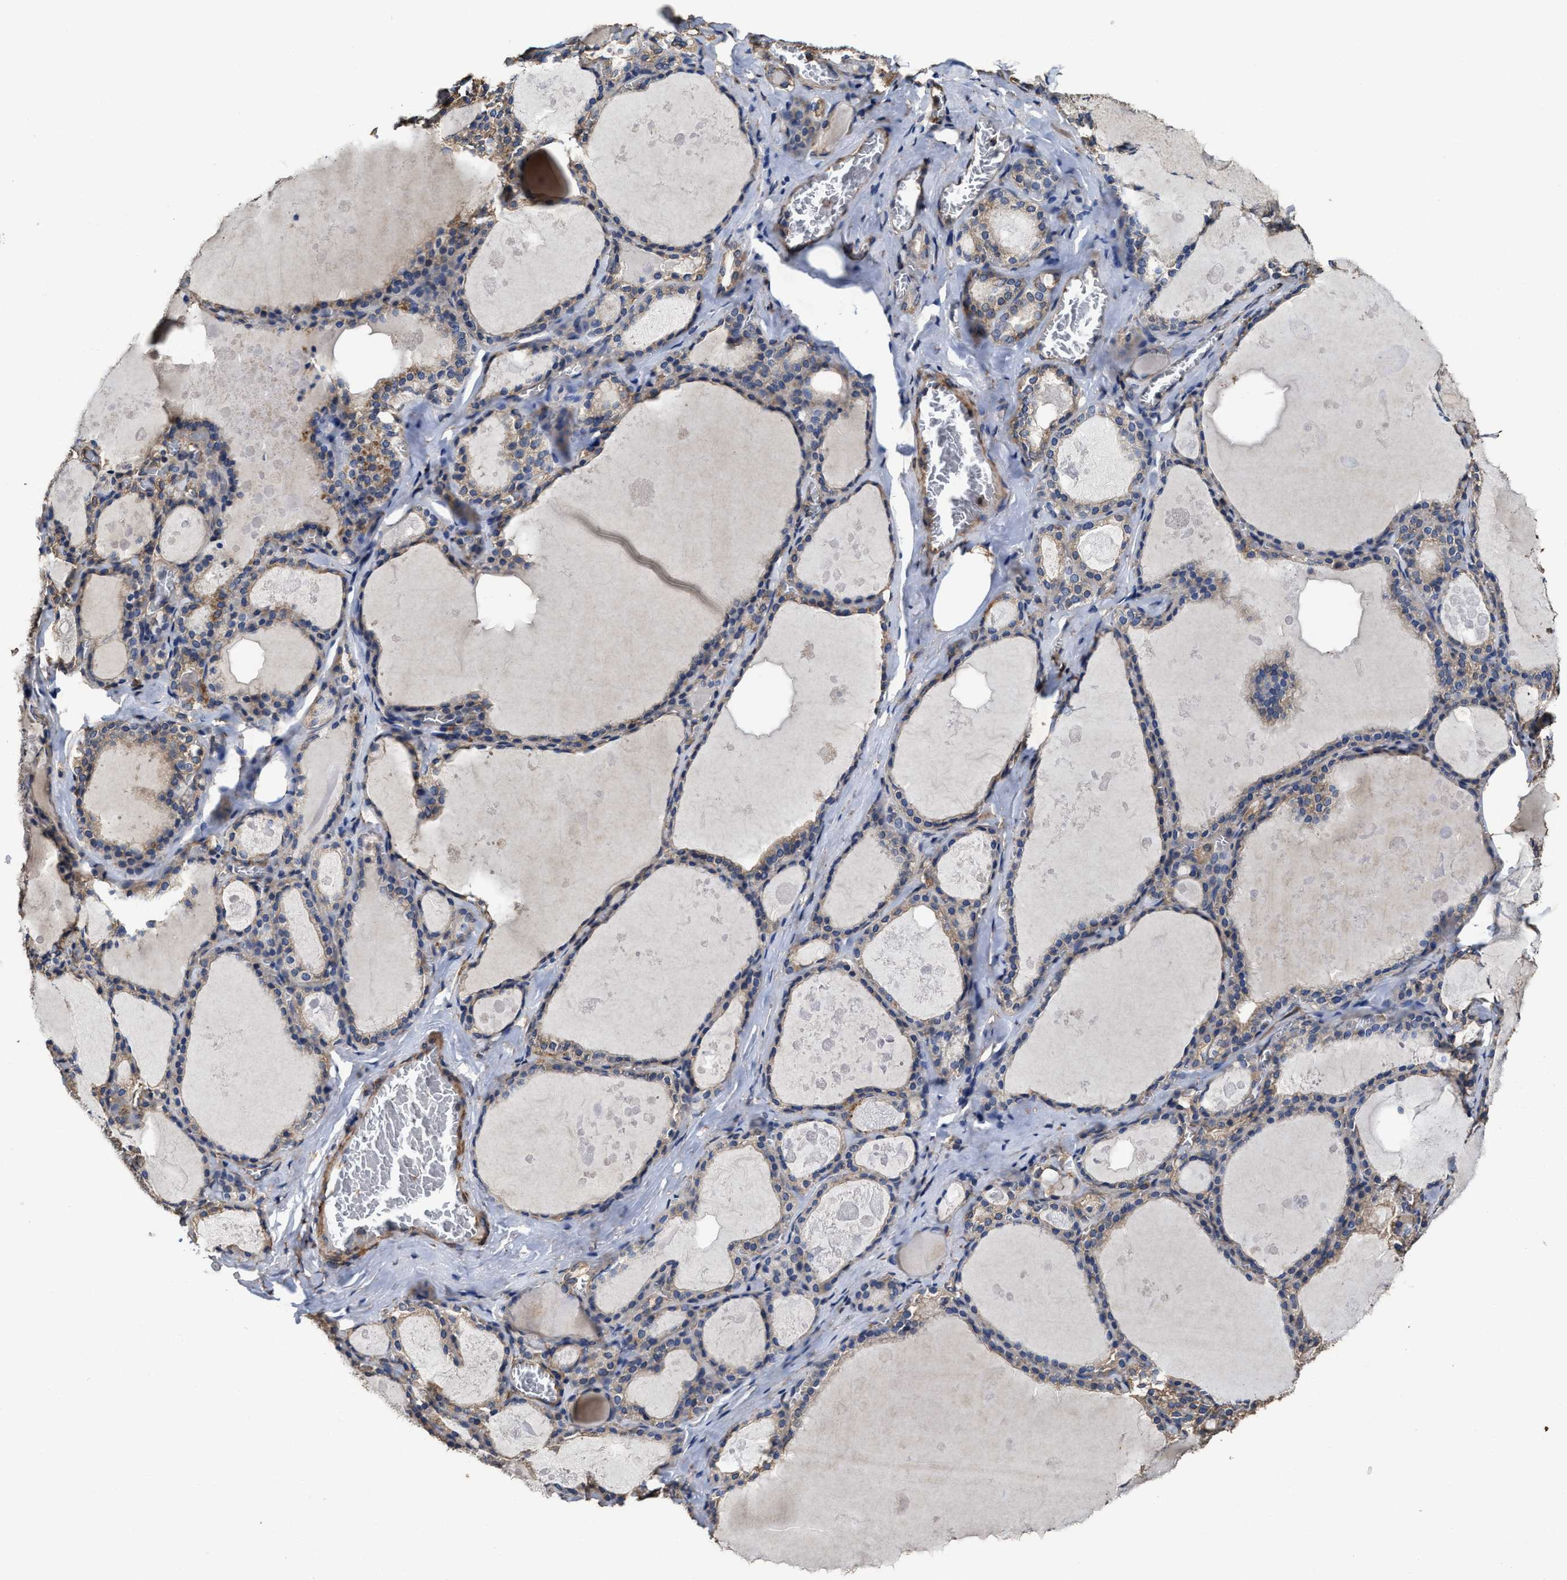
{"staining": {"intensity": "weak", "quantity": "25%-75%", "location": "cytoplasmic/membranous"}, "tissue": "thyroid gland", "cell_type": "Glandular cells", "image_type": "normal", "snomed": [{"axis": "morphology", "description": "Normal tissue, NOS"}, {"axis": "topography", "description": "Thyroid gland"}], "caption": "High-power microscopy captured an immunohistochemistry histopathology image of benign thyroid gland, revealing weak cytoplasmic/membranous positivity in approximately 25%-75% of glandular cells.", "gene": "SFXN4", "patient": {"sex": "male", "age": 56}}